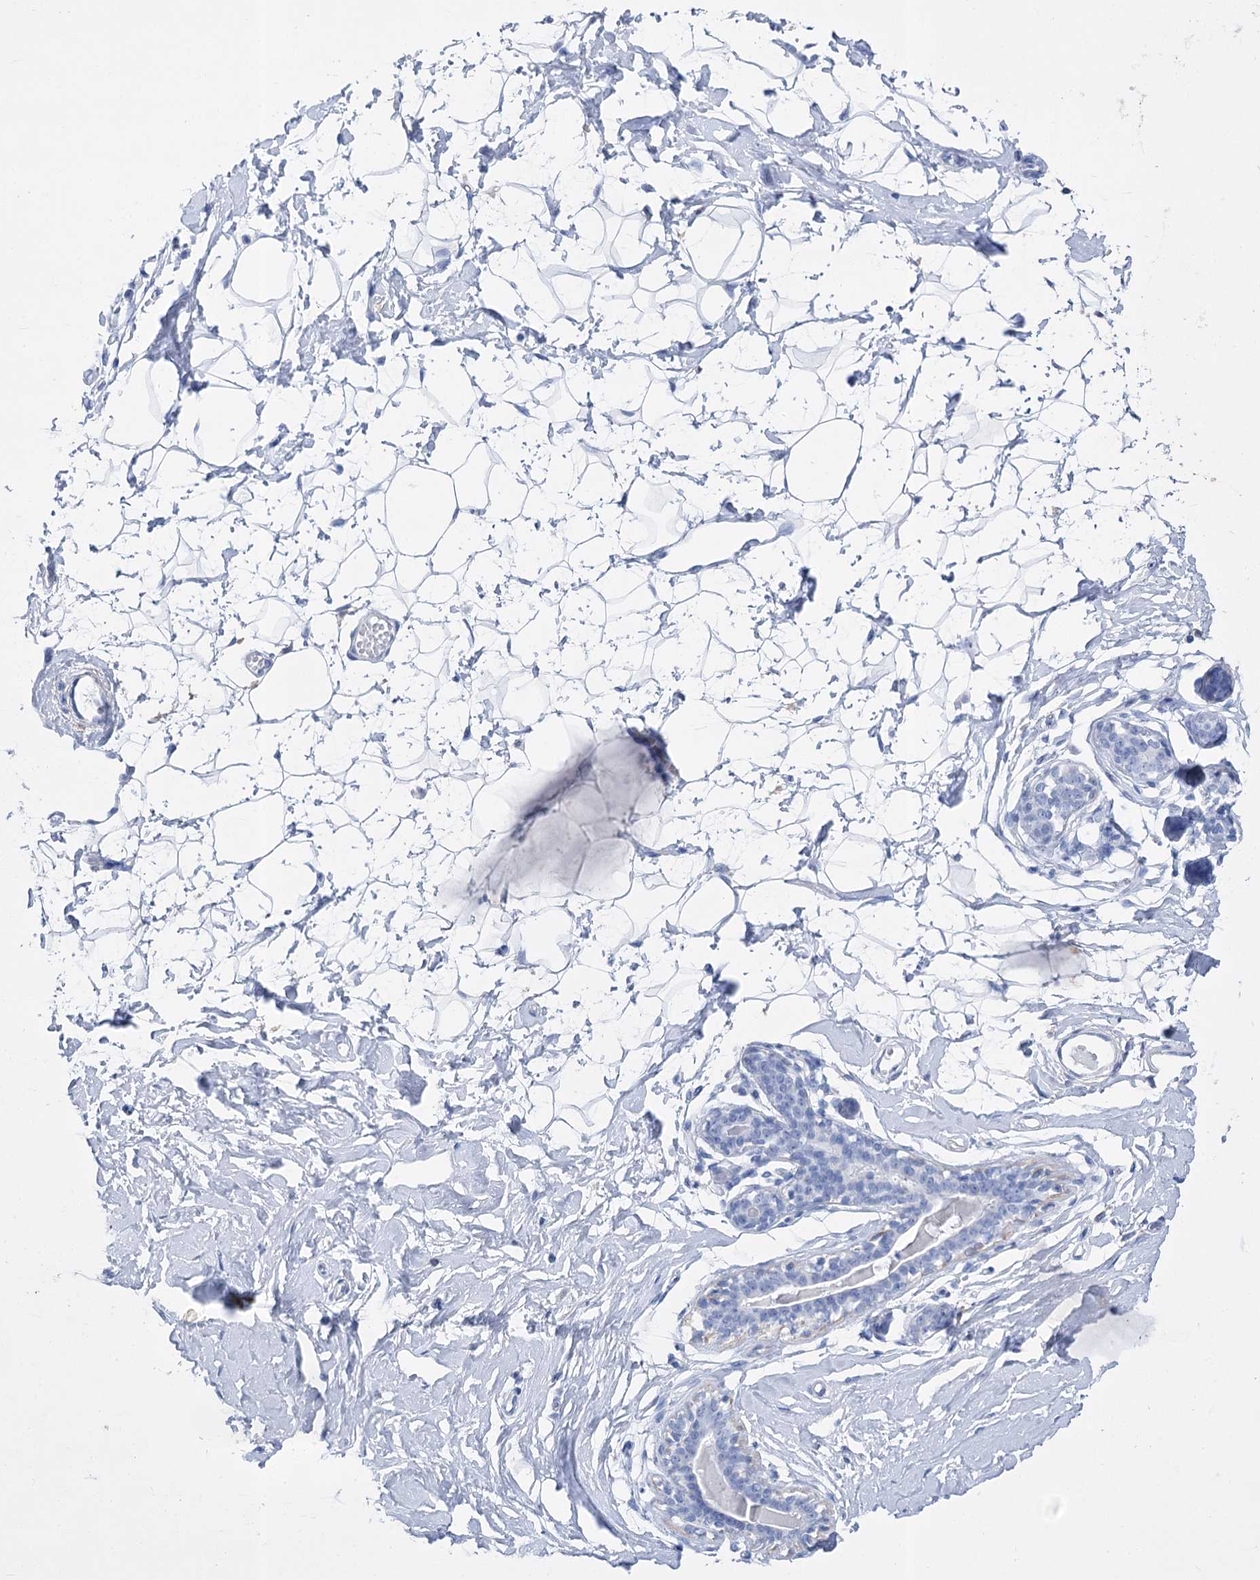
{"staining": {"intensity": "negative", "quantity": "none", "location": "none"}, "tissue": "breast", "cell_type": "Adipocytes", "image_type": "normal", "snomed": [{"axis": "morphology", "description": "Normal tissue, NOS"}, {"axis": "morphology", "description": "Adenoma, NOS"}, {"axis": "topography", "description": "Breast"}], "caption": "There is no significant positivity in adipocytes of breast. Brightfield microscopy of immunohistochemistry stained with DAB (3,3'-diaminobenzidine) (brown) and hematoxylin (blue), captured at high magnification.", "gene": "PCDHA1", "patient": {"sex": "female", "age": 23}}